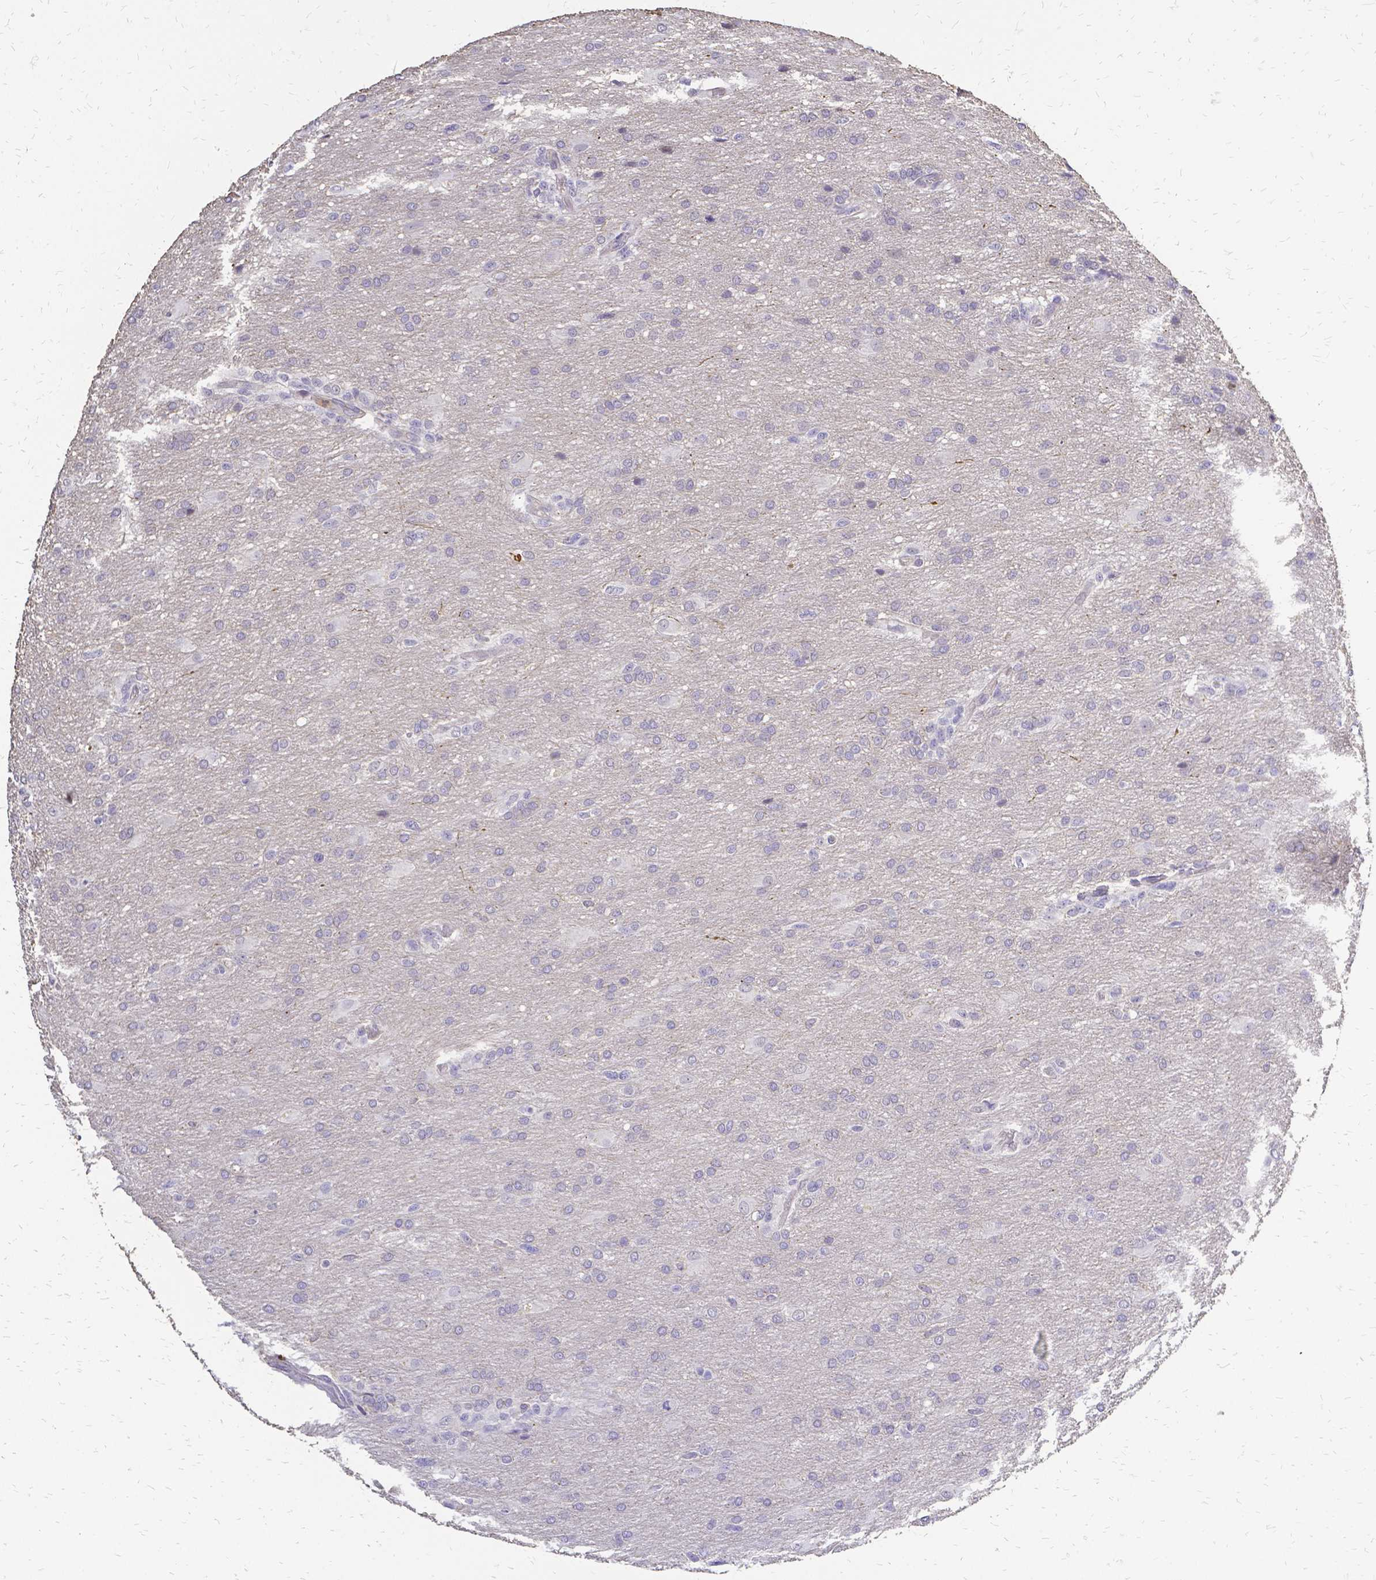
{"staining": {"intensity": "negative", "quantity": "none", "location": "none"}, "tissue": "glioma", "cell_type": "Tumor cells", "image_type": "cancer", "snomed": [{"axis": "morphology", "description": "Glioma, malignant, High grade"}, {"axis": "topography", "description": "Brain"}], "caption": "Tumor cells are negative for brown protein staining in glioma.", "gene": "CIB1", "patient": {"sex": "male", "age": 68}}